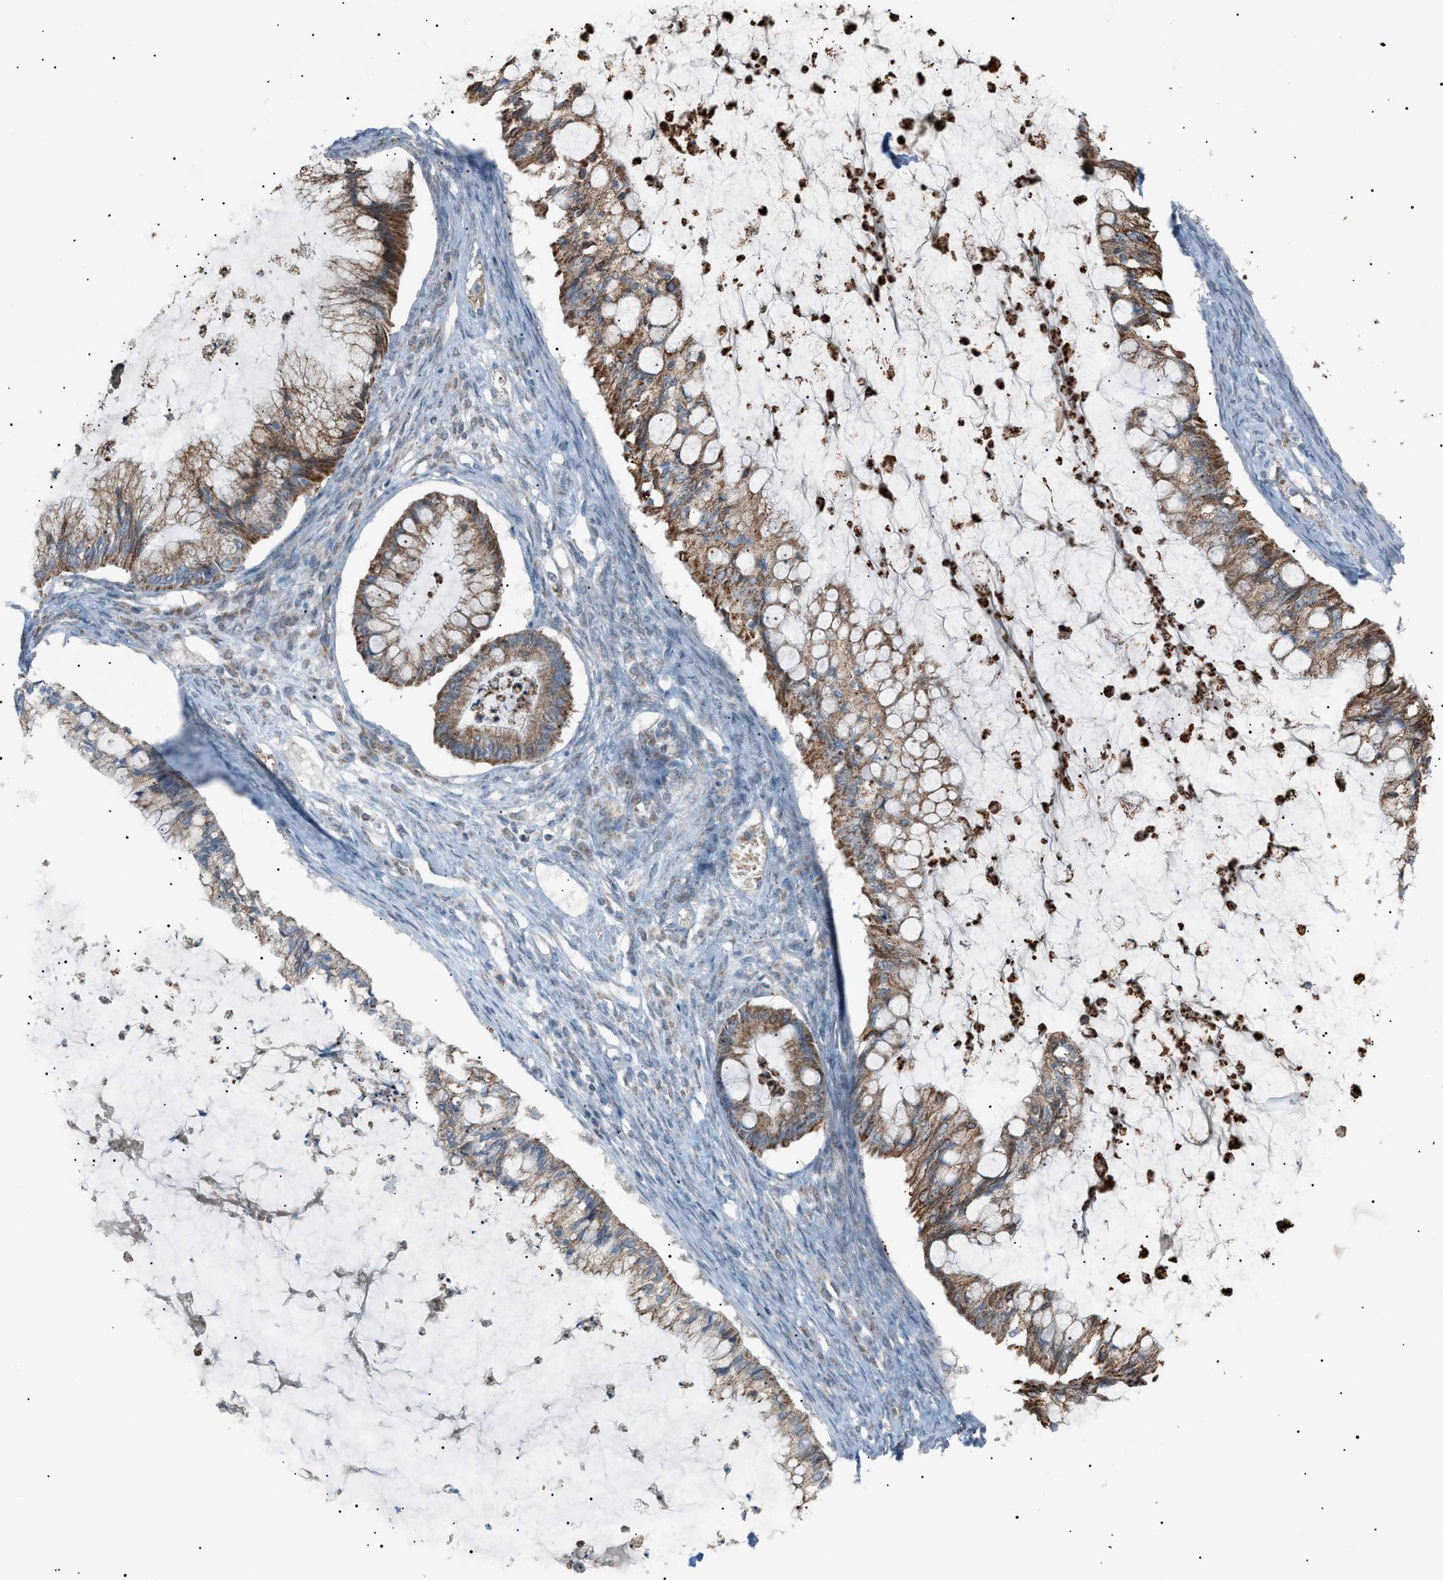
{"staining": {"intensity": "moderate", "quantity": ">75%", "location": "cytoplasmic/membranous"}, "tissue": "ovarian cancer", "cell_type": "Tumor cells", "image_type": "cancer", "snomed": [{"axis": "morphology", "description": "Cystadenocarcinoma, mucinous, NOS"}, {"axis": "topography", "description": "Ovary"}], "caption": "High-magnification brightfield microscopy of mucinous cystadenocarcinoma (ovarian) stained with DAB (3,3'-diaminobenzidine) (brown) and counterstained with hematoxylin (blue). tumor cells exhibit moderate cytoplasmic/membranous staining is present in about>75% of cells.", "gene": "ZNF516", "patient": {"sex": "female", "age": 57}}